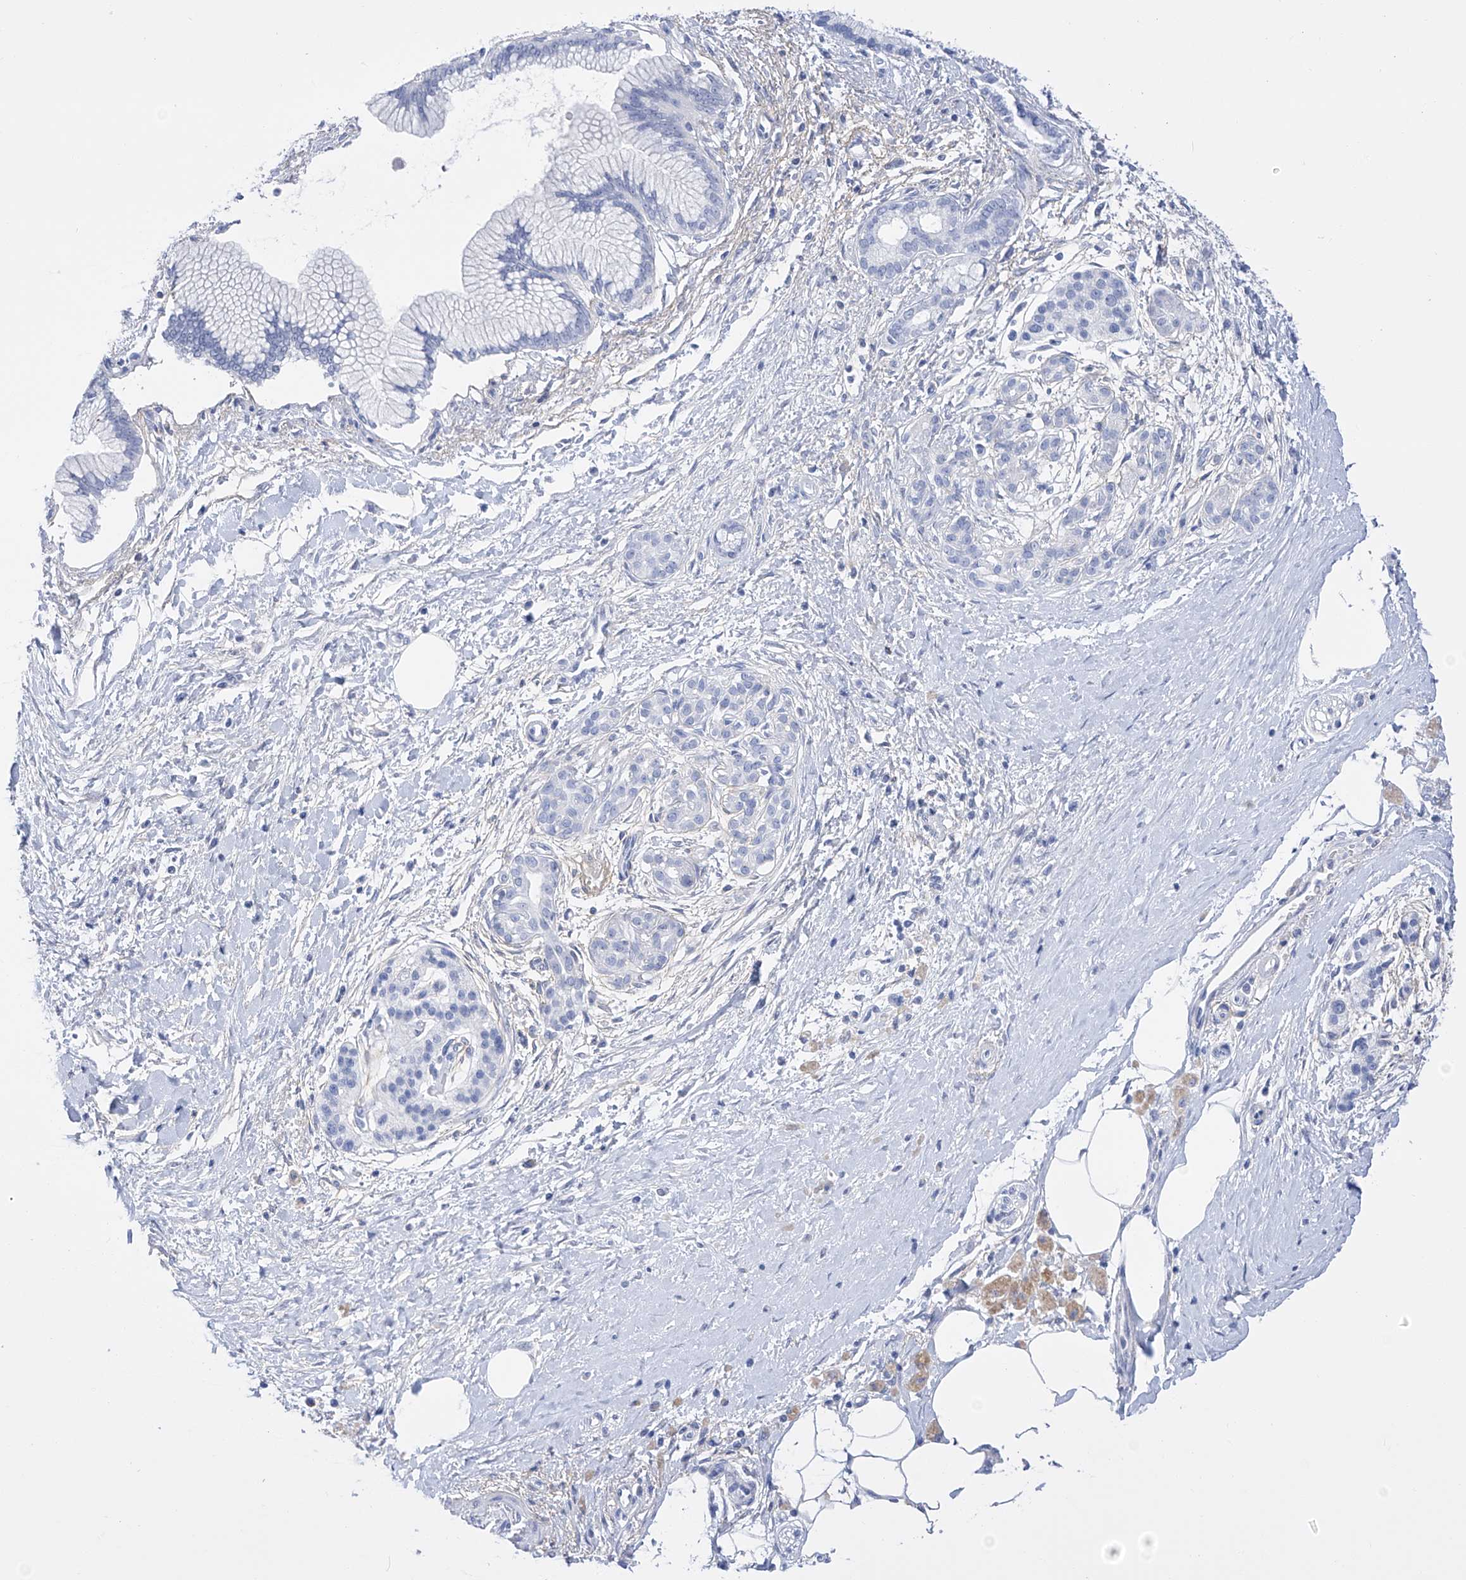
{"staining": {"intensity": "negative", "quantity": "none", "location": "none"}, "tissue": "pancreatic cancer", "cell_type": "Tumor cells", "image_type": "cancer", "snomed": [{"axis": "morphology", "description": "Adenocarcinoma, NOS"}, {"axis": "topography", "description": "Pancreas"}], "caption": "Micrograph shows no protein positivity in tumor cells of pancreatic cancer (adenocarcinoma) tissue. Nuclei are stained in blue.", "gene": "FLG", "patient": {"sex": "male", "age": 58}}